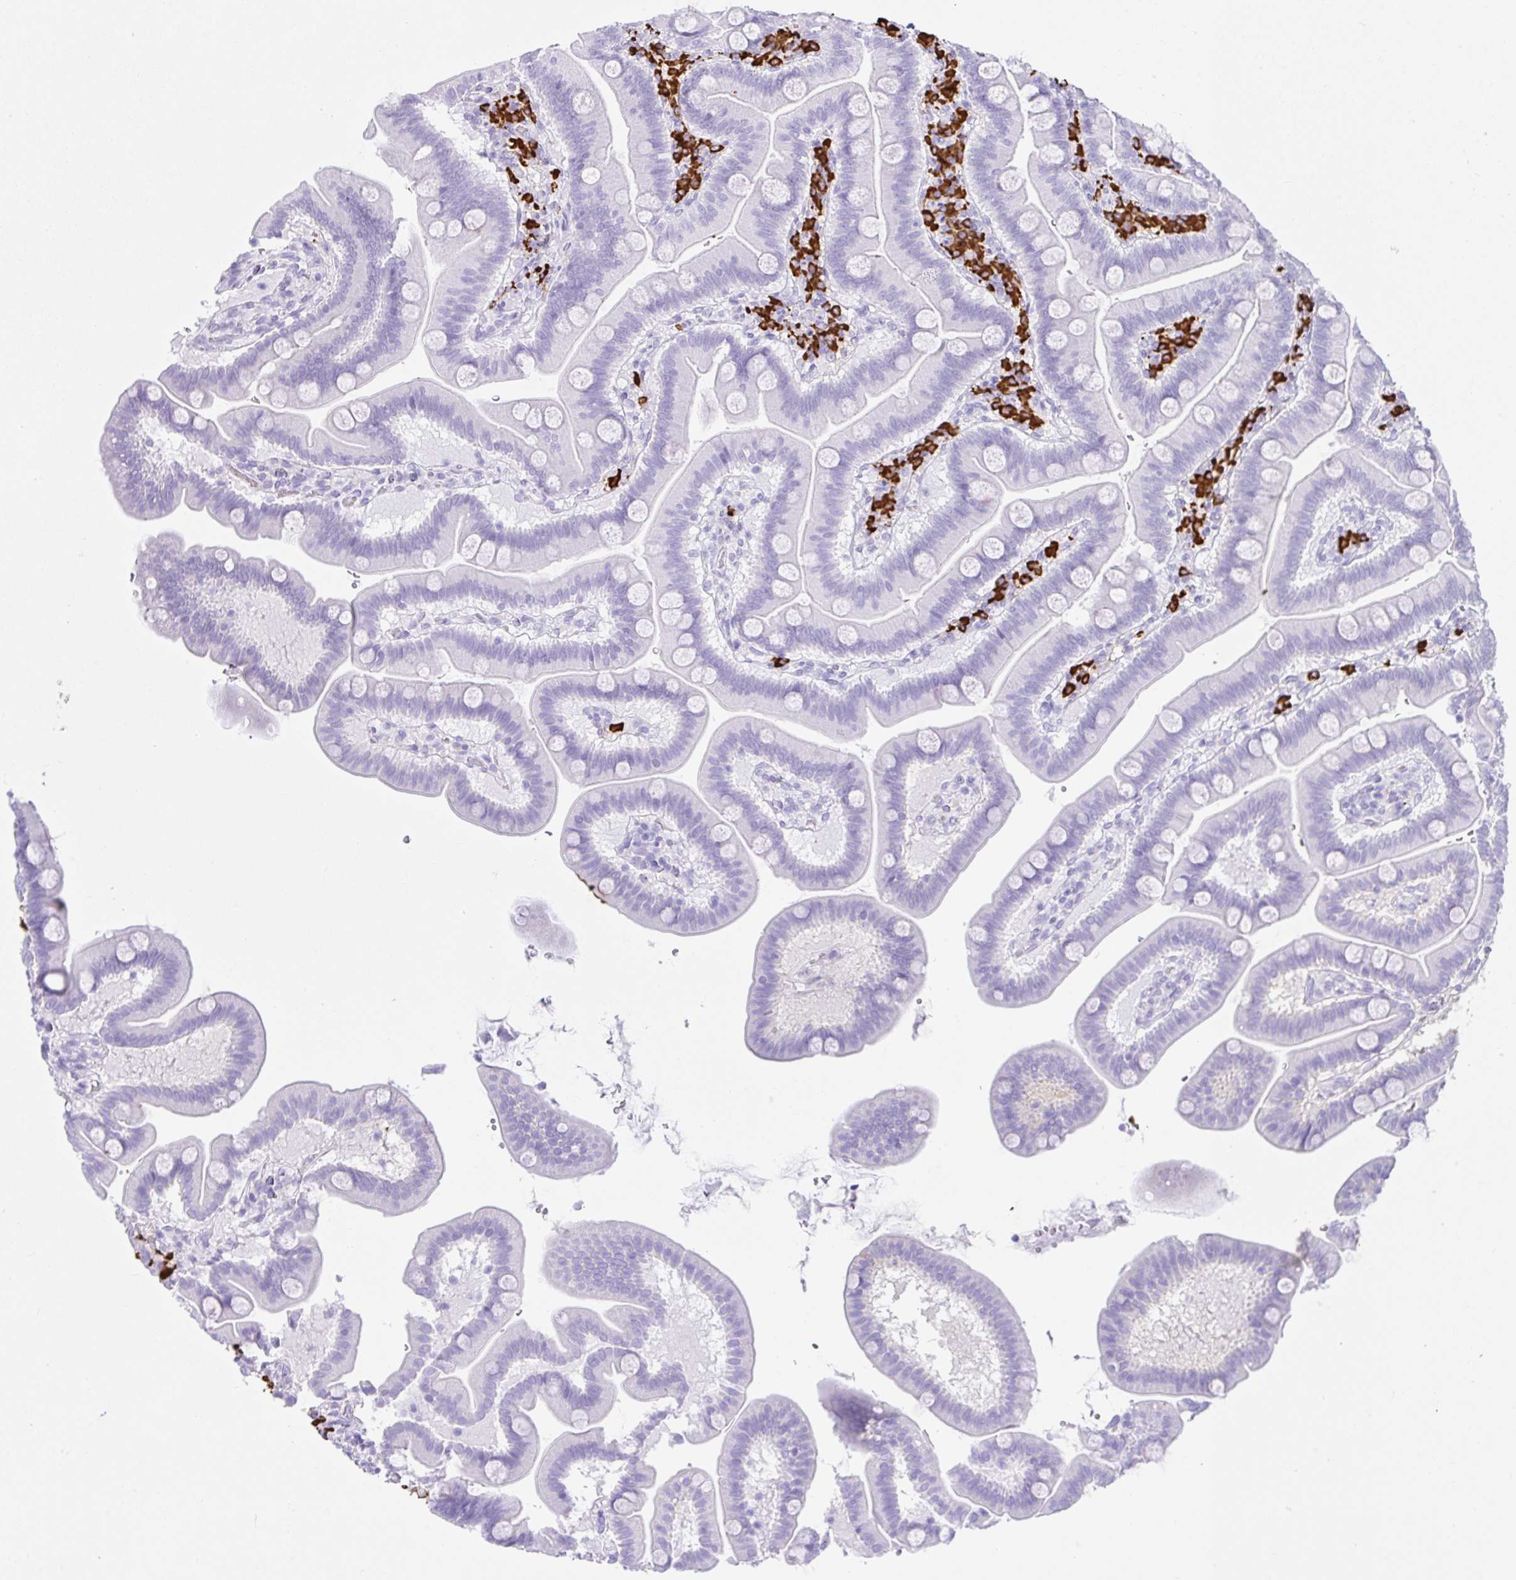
{"staining": {"intensity": "negative", "quantity": "none", "location": "none"}, "tissue": "duodenum", "cell_type": "Glandular cells", "image_type": "normal", "snomed": [{"axis": "morphology", "description": "Normal tissue, NOS"}, {"axis": "topography", "description": "Duodenum"}], "caption": "The immunohistochemistry photomicrograph has no significant positivity in glandular cells of duodenum. (Immunohistochemistry (ihc), brightfield microscopy, high magnification).", "gene": "CDADC1", "patient": {"sex": "male", "age": 59}}